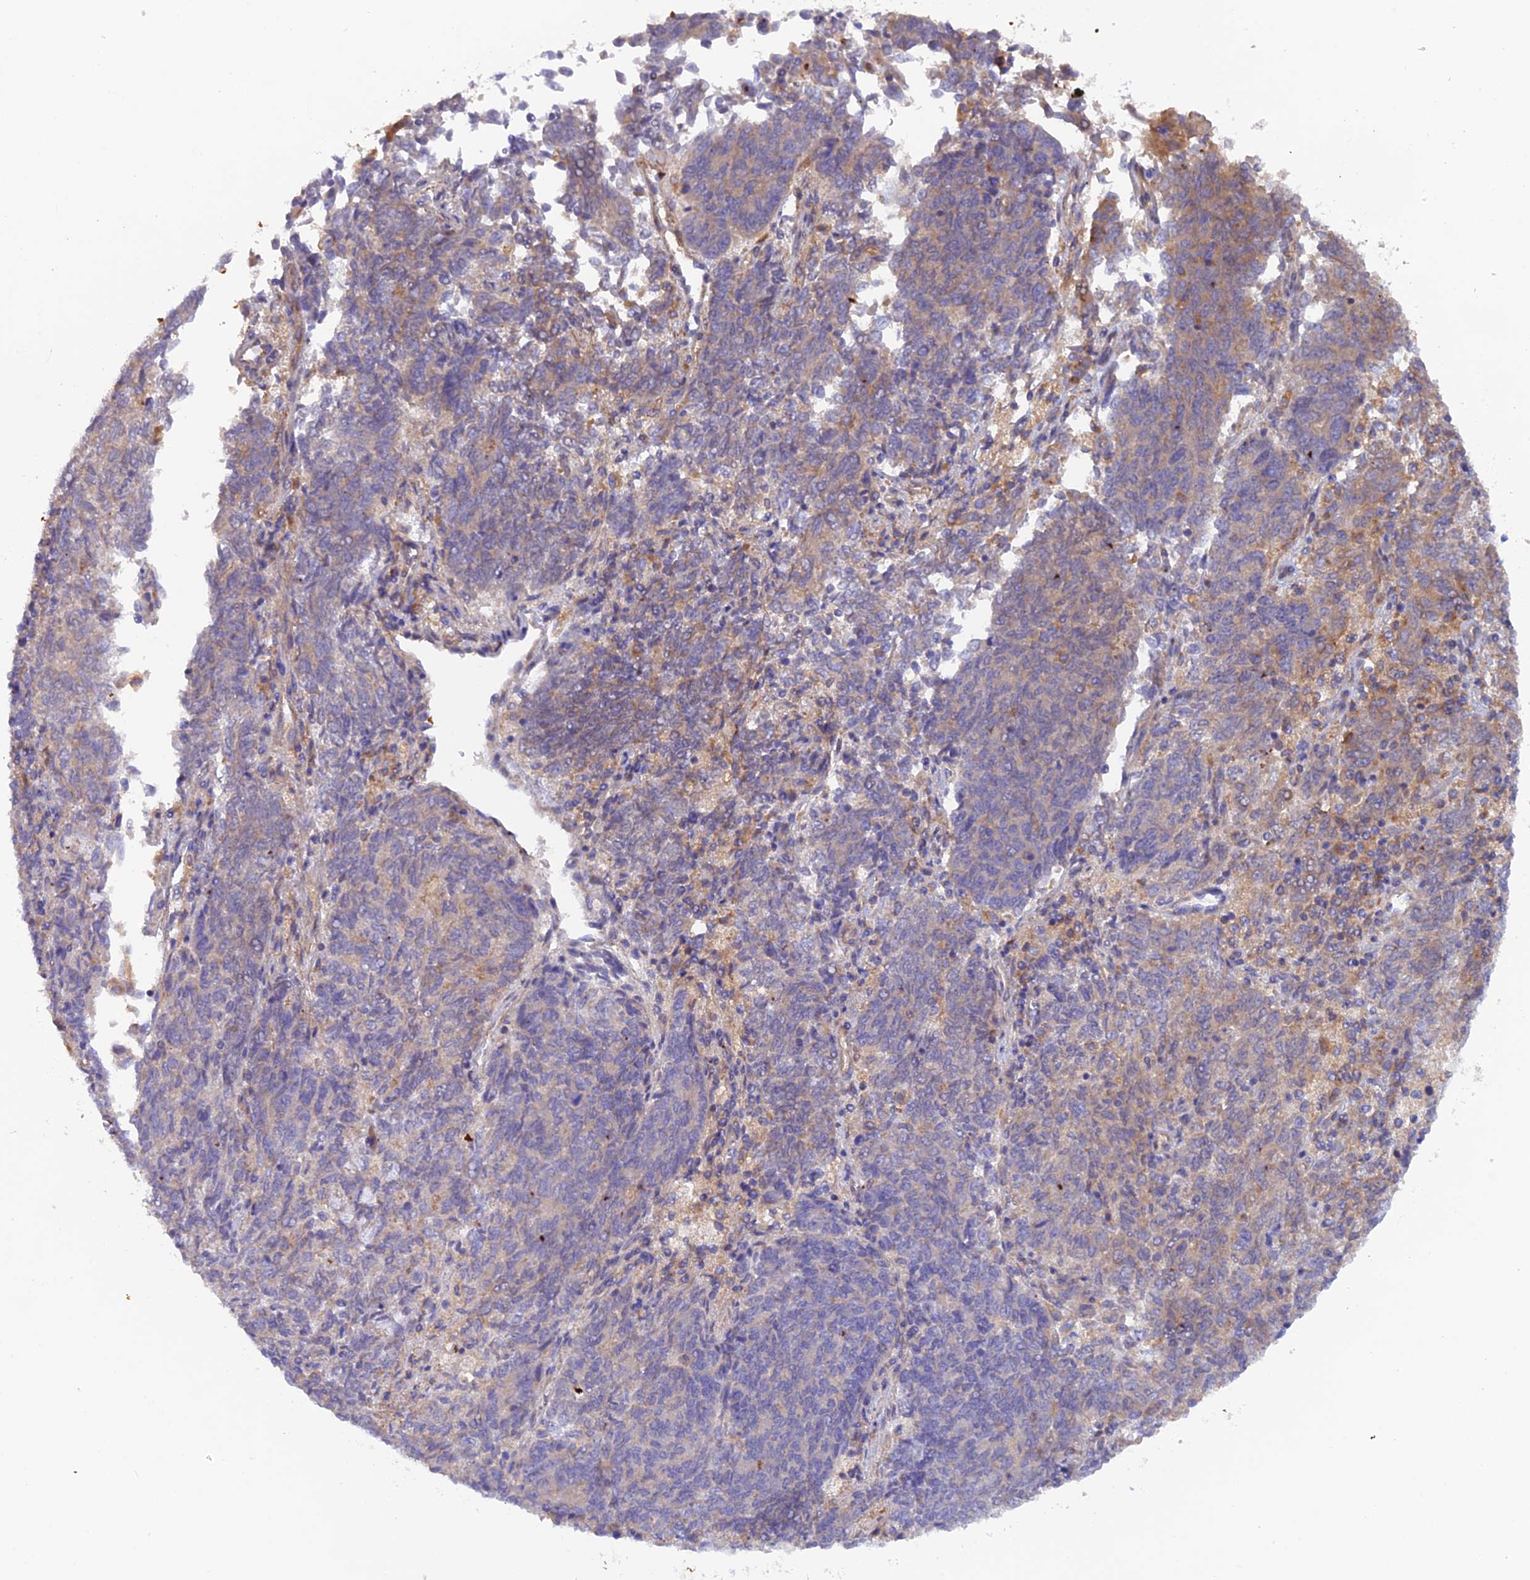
{"staining": {"intensity": "weak", "quantity": "<25%", "location": "cytoplasmic/membranous"}, "tissue": "endometrial cancer", "cell_type": "Tumor cells", "image_type": "cancer", "snomed": [{"axis": "morphology", "description": "Adenocarcinoma, NOS"}, {"axis": "topography", "description": "Endometrium"}], "caption": "Tumor cells show no significant protein positivity in endometrial cancer (adenocarcinoma).", "gene": "FZR1", "patient": {"sex": "female", "age": 80}}